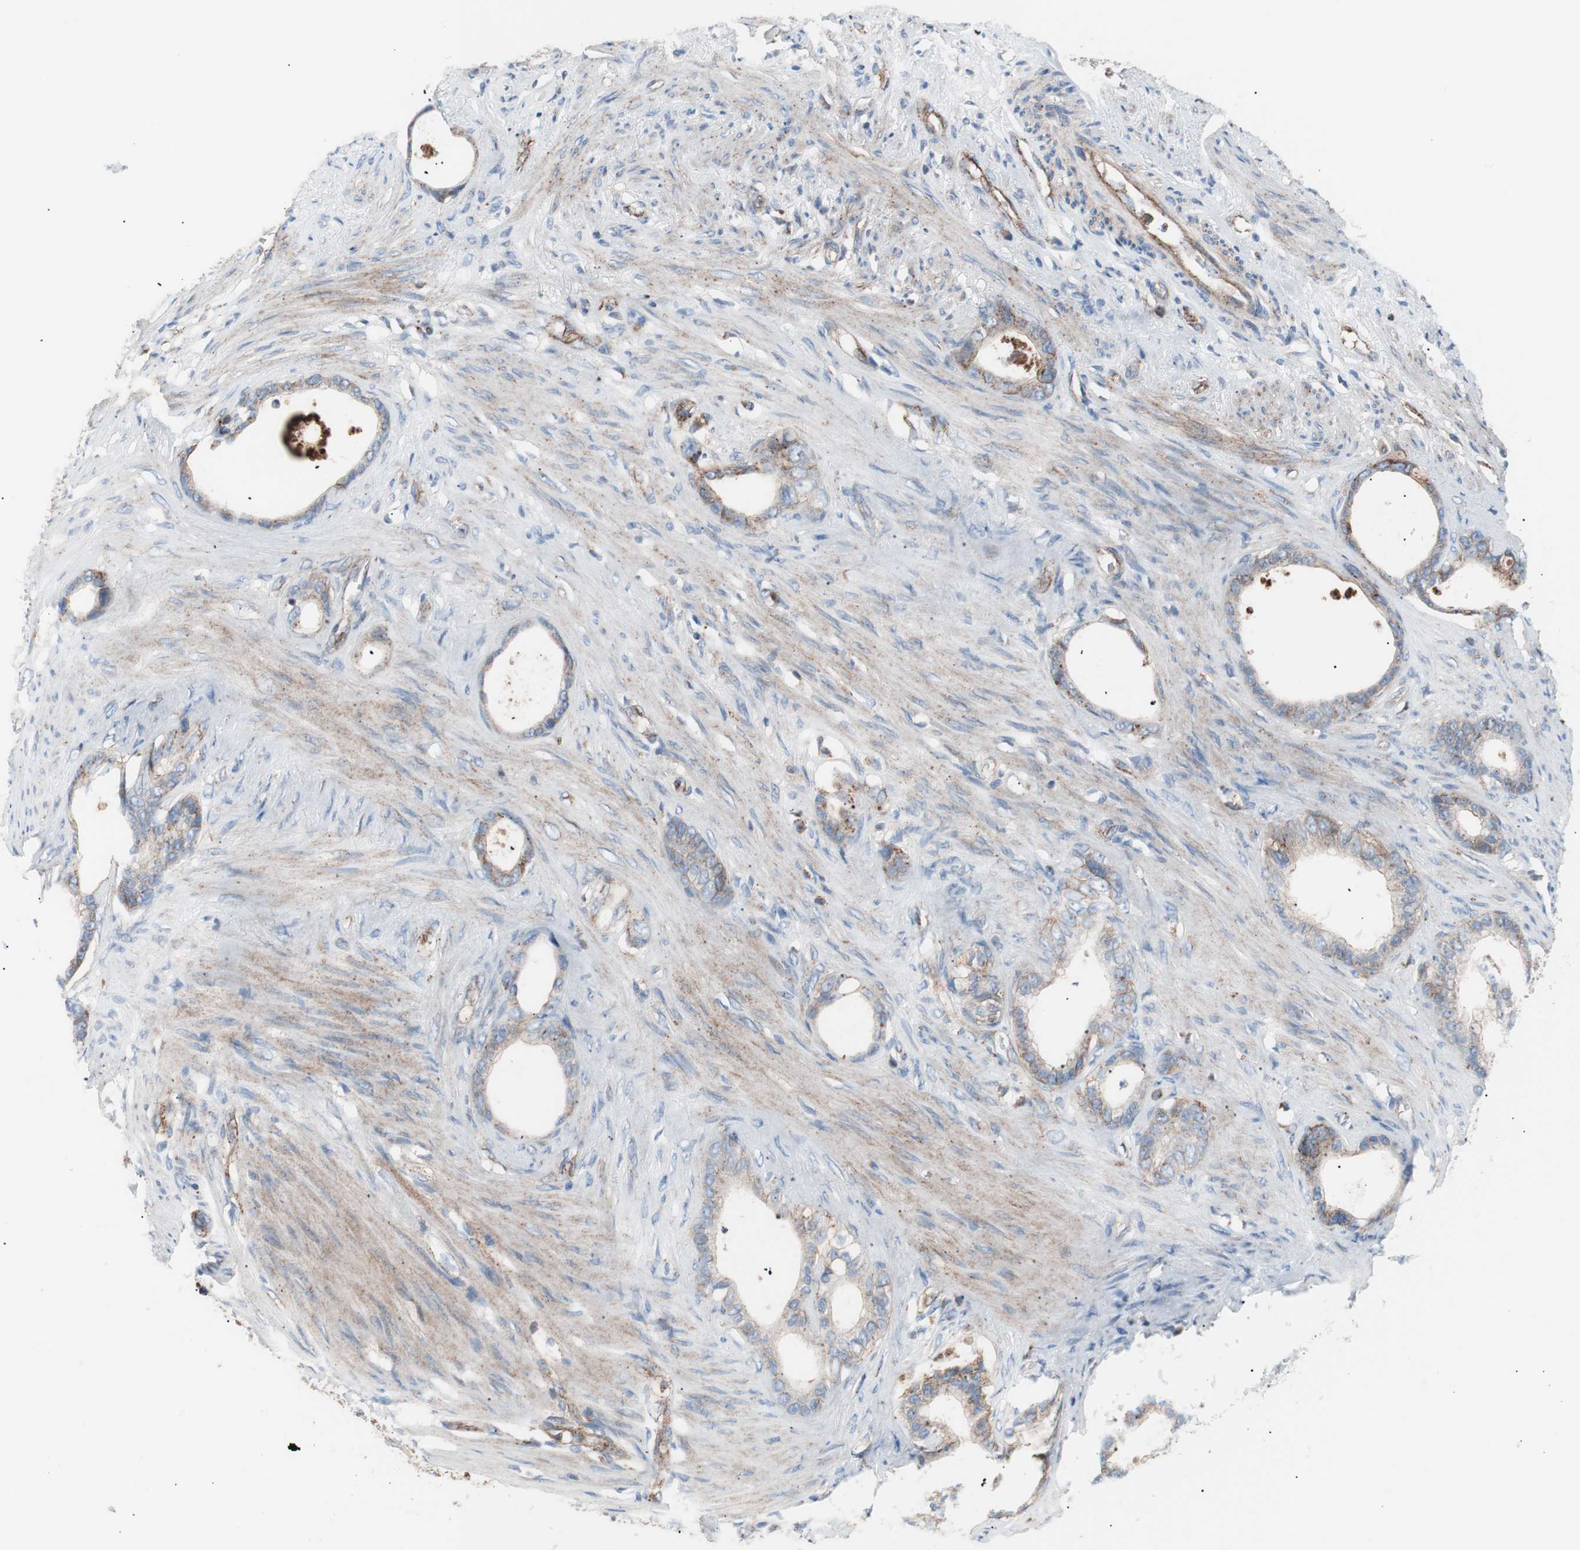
{"staining": {"intensity": "weak", "quantity": ">75%", "location": "cytoplasmic/membranous"}, "tissue": "stomach cancer", "cell_type": "Tumor cells", "image_type": "cancer", "snomed": [{"axis": "morphology", "description": "Adenocarcinoma, NOS"}, {"axis": "topography", "description": "Stomach"}], "caption": "Immunohistochemistry (IHC) of stomach cancer (adenocarcinoma) exhibits low levels of weak cytoplasmic/membranous staining in about >75% of tumor cells.", "gene": "FLOT2", "patient": {"sex": "female", "age": 75}}